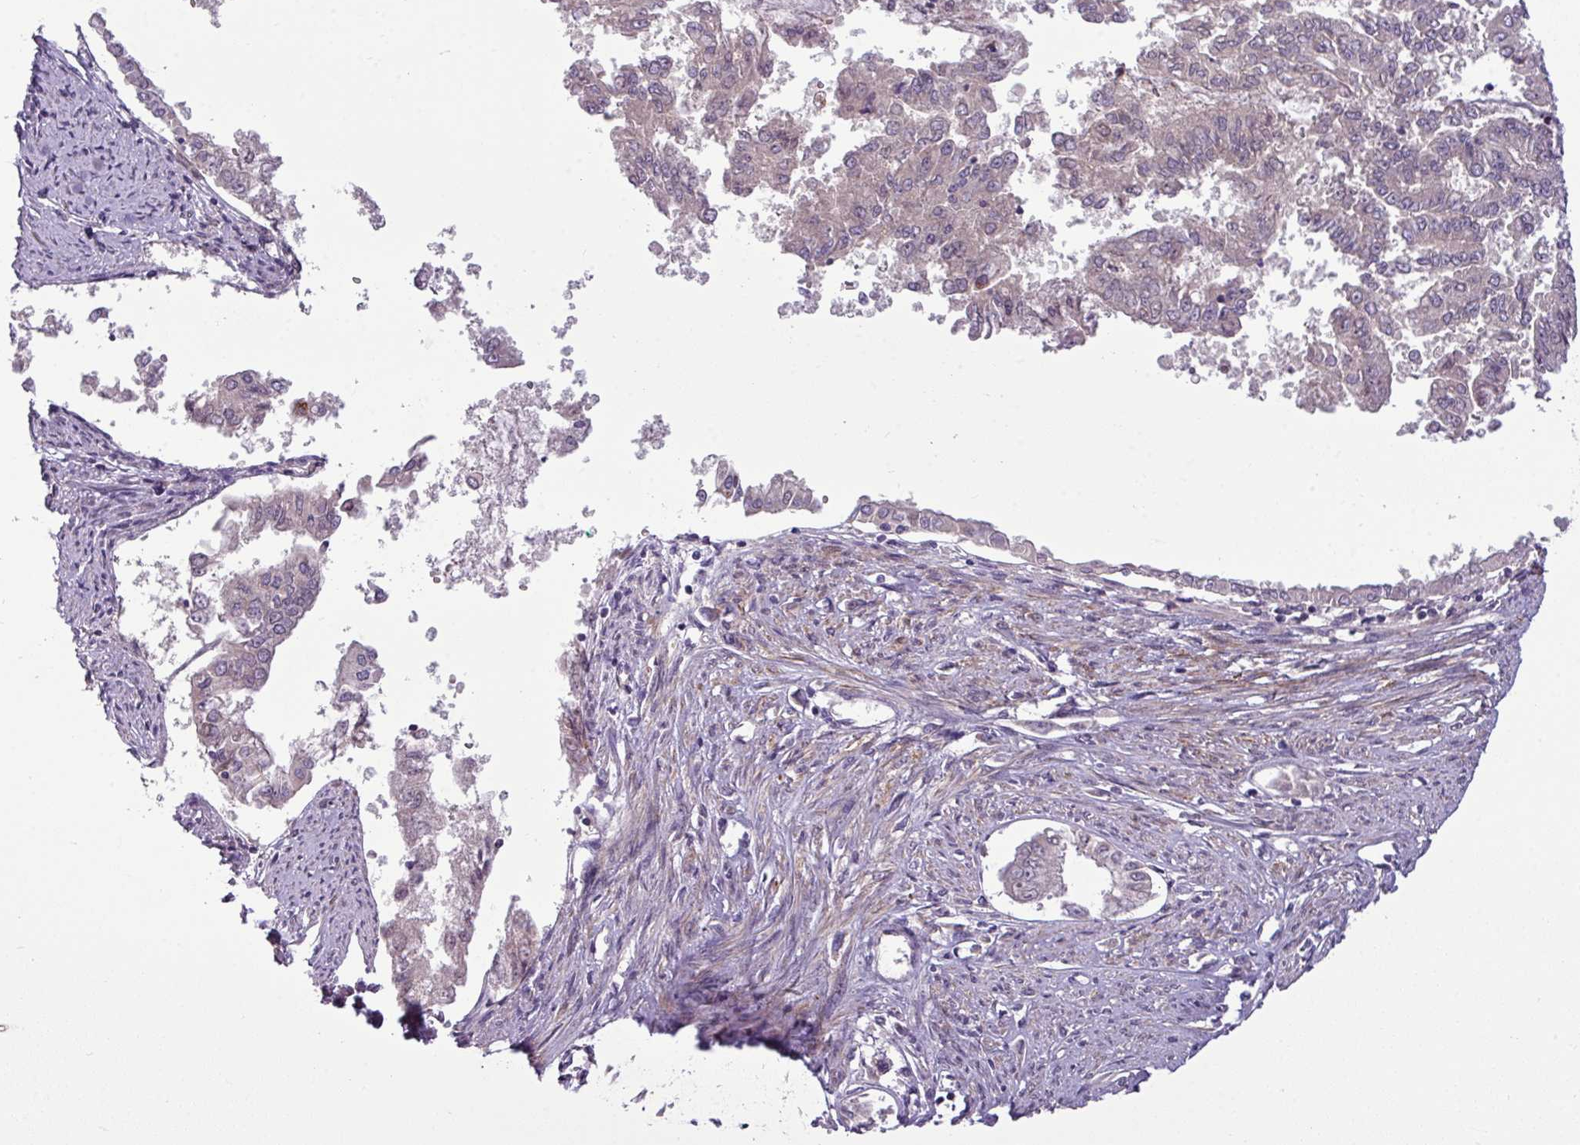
{"staining": {"intensity": "negative", "quantity": "none", "location": "none"}, "tissue": "endometrial cancer", "cell_type": "Tumor cells", "image_type": "cancer", "snomed": [{"axis": "morphology", "description": "Adenocarcinoma, NOS"}, {"axis": "topography", "description": "Endometrium"}], "caption": "Immunohistochemistry photomicrograph of adenocarcinoma (endometrial) stained for a protein (brown), which displays no expression in tumor cells.", "gene": "ZNF35", "patient": {"sex": "female", "age": 76}}